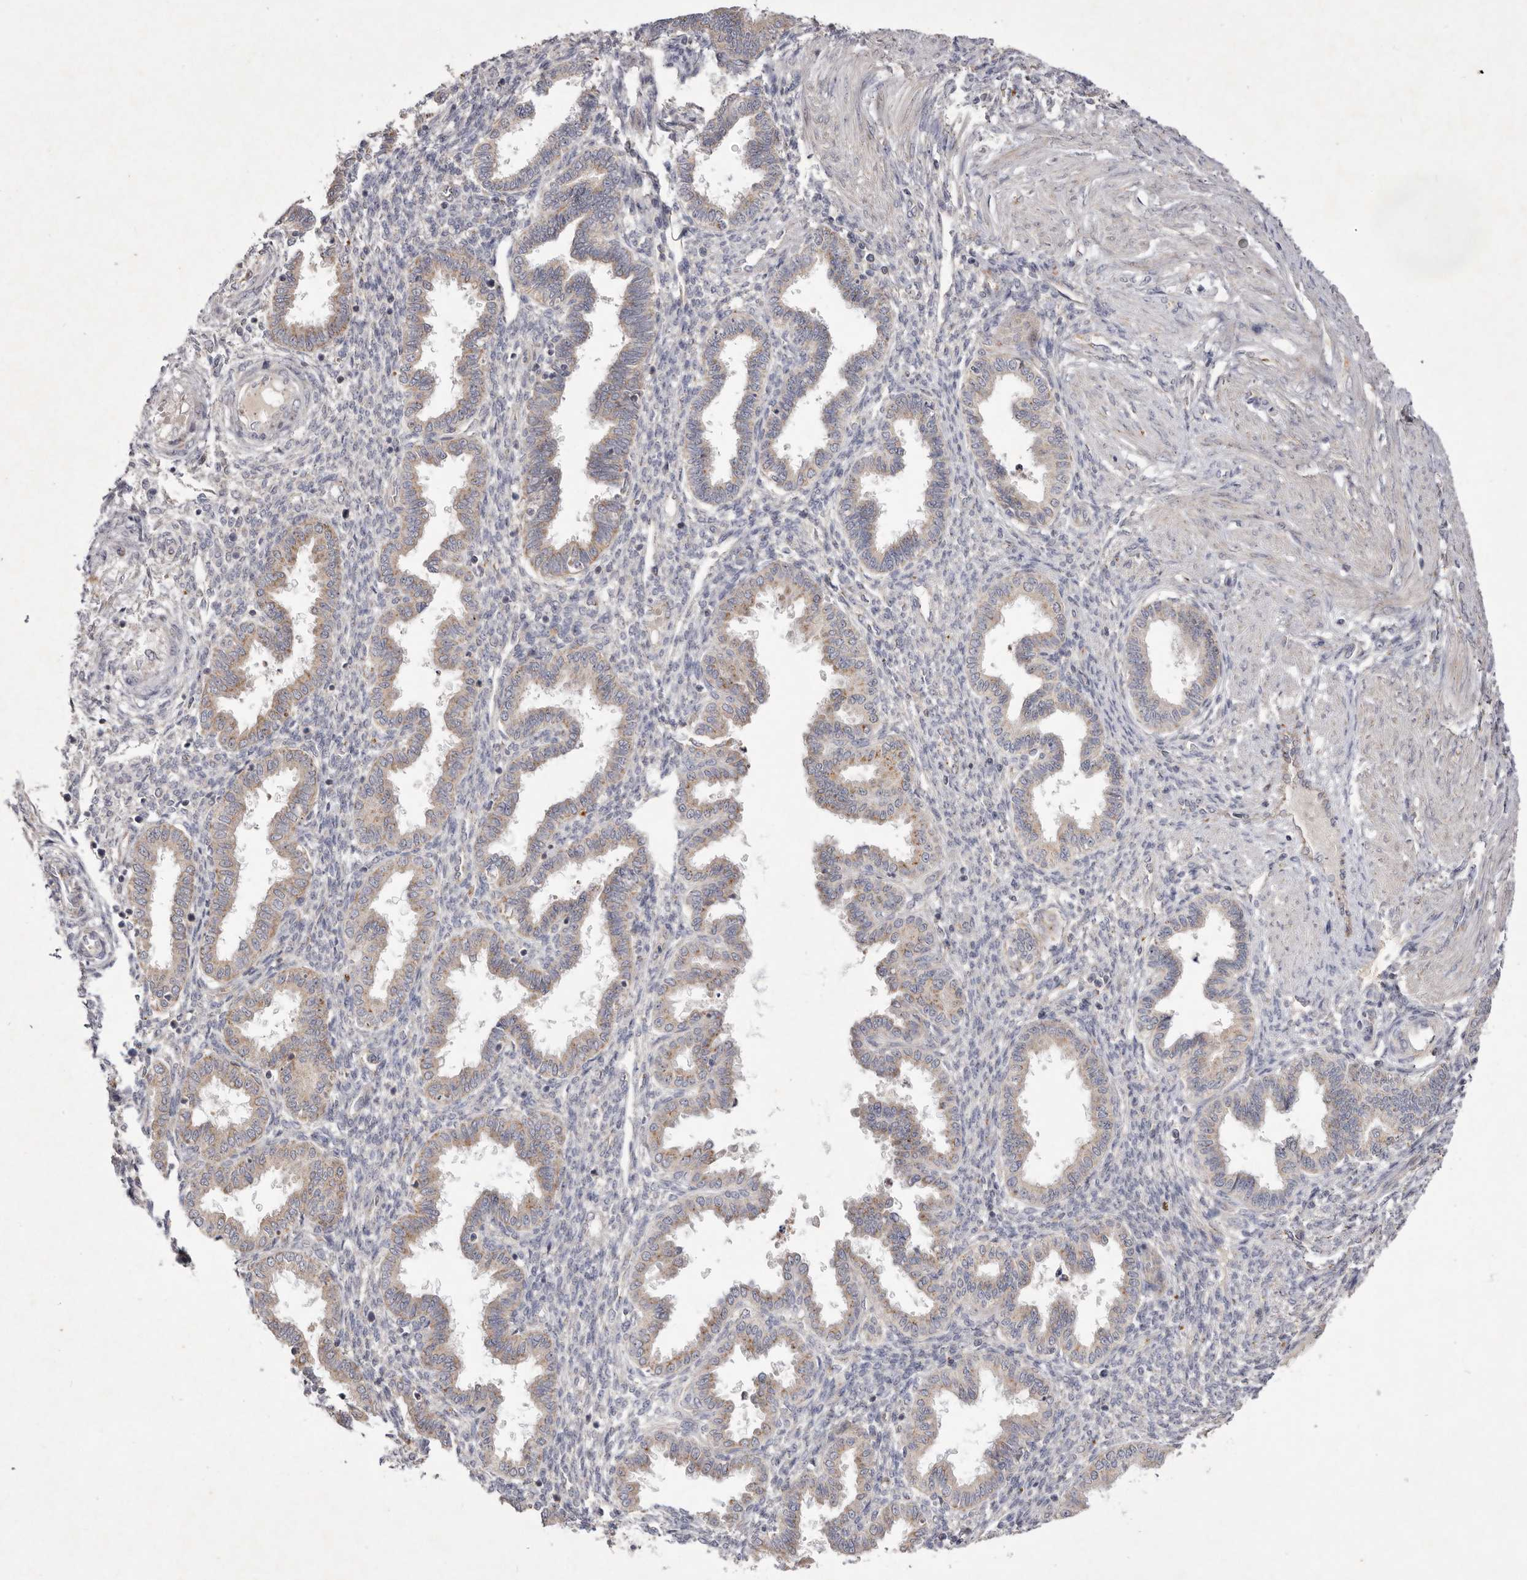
{"staining": {"intensity": "negative", "quantity": "none", "location": "none"}, "tissue": "endometrium", "cell_type": "Cells in endometrial stroma", "image_type": "normal", "snomed": [{"axis": "morphology", "description": "Normal tissue, NOS"}, {"axis": "topography", "description": "Endometrium"}], "caption": "DAB immunohistochemical staining of benign endometrium reveals no significant staining in cells in endometrial stroma. (DAB (3,3'-diaminobenzidine) immunohistochemistry (IHC) with hematoxylin counter stain).", "gene": "USP24", "patient": {"sex": "female", "age": 33}}